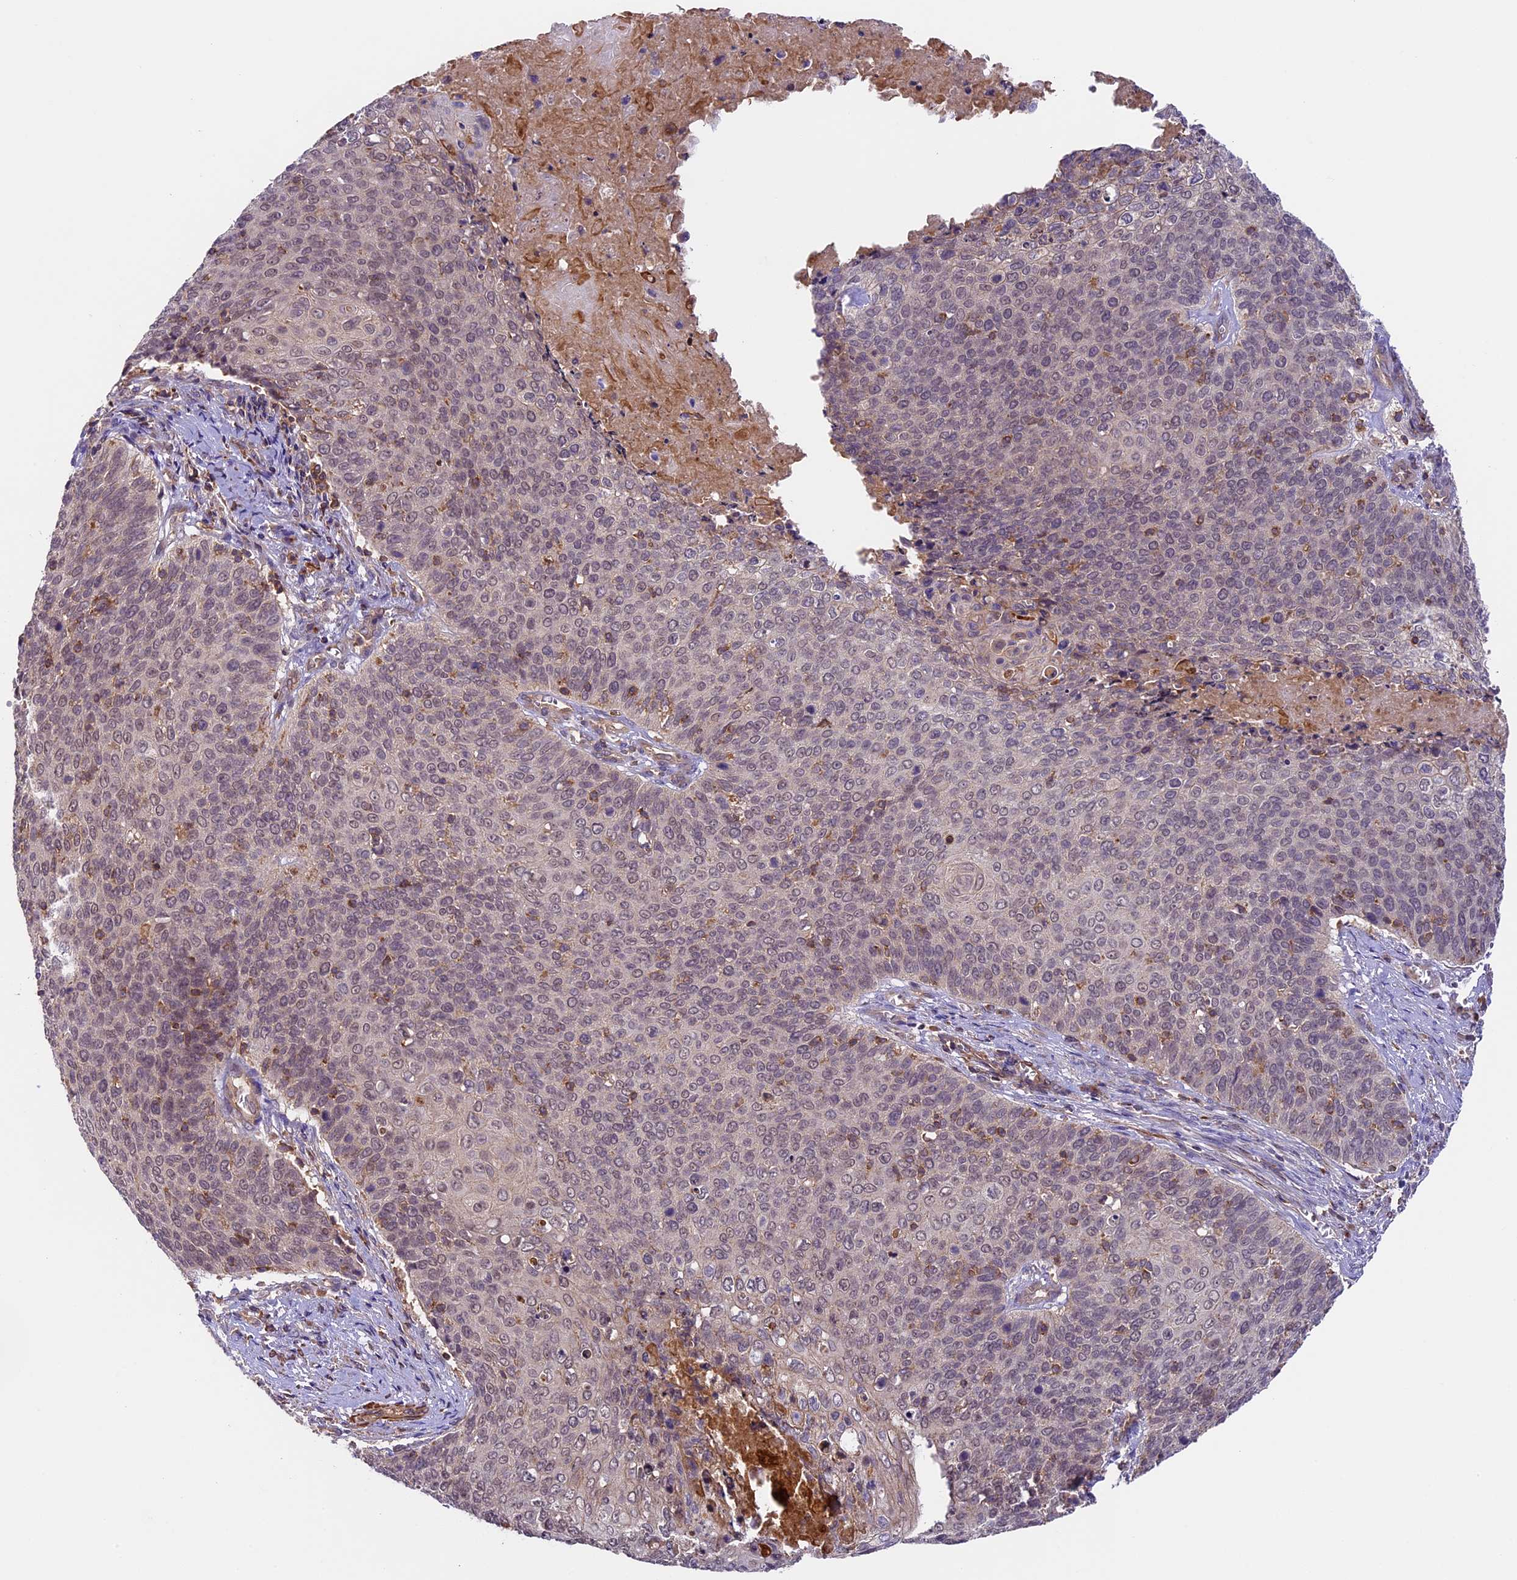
{"staining": {"intensity": "weak", "quantity": ">75%", "location": "nuclear"}, "tissue": "cervical cancer", "cell_type": "Tumor cells", "image_type": "cancer", "snomed": [{"axis": "morphology", "description": "Squamous cell carcinoma, NOS"}, {"axis": "topography", "description": "Cervix"}], "caption": "Brown immunohistochemical staining in squamous cell carcinoma (cervical) displays weak nuclear positivity in about >75% of tumor cells.", "gene": "TBC1D1", "patient": {"sex": "female", "age": 39}}